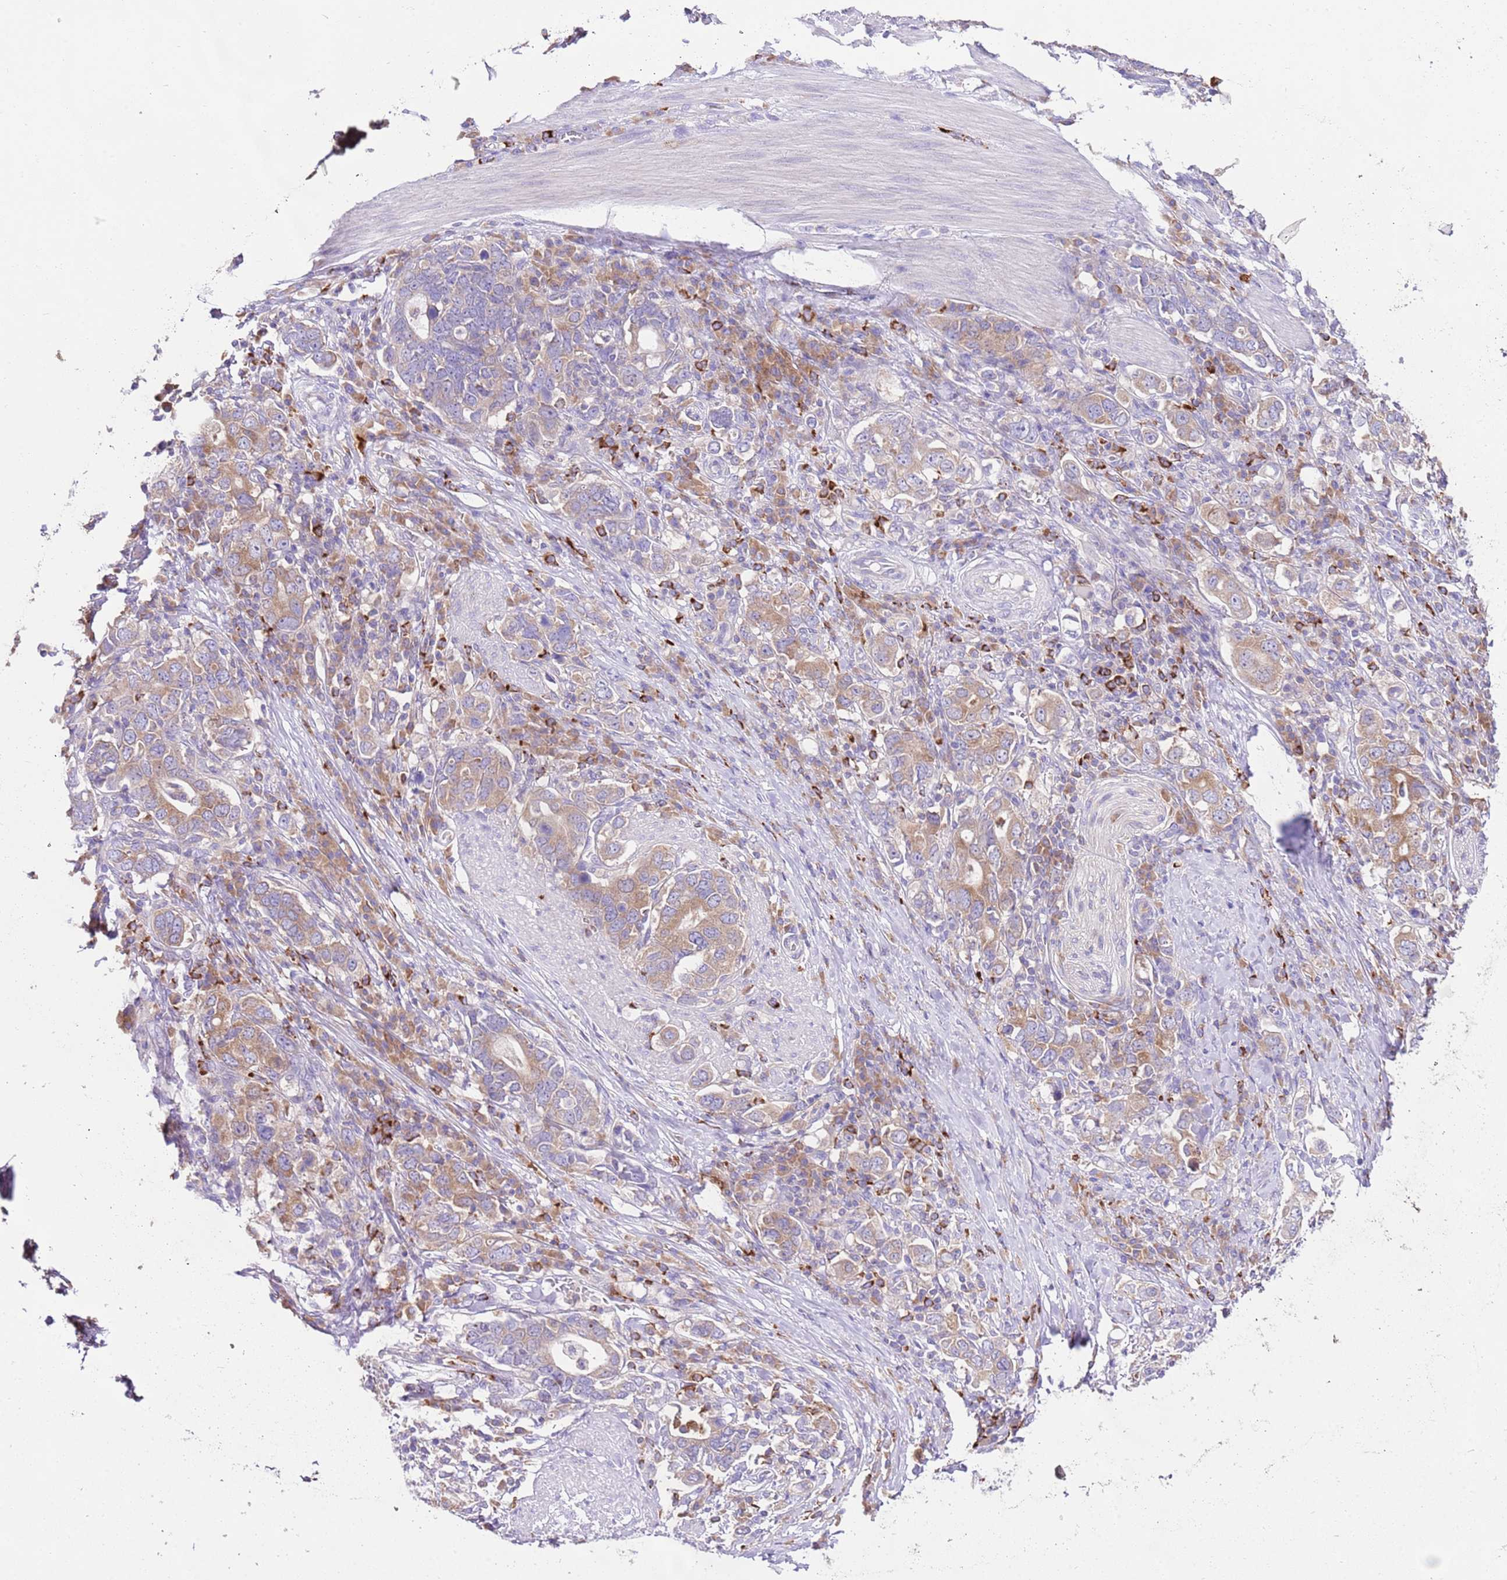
{"staining": {"intensity": "moderate", "quantity": ">75%", "location": "cytoplasmic/membranous"}, "tissue": "stomach cancer", "cell_type": "Tumor cells", "image_type": "cancer", "snomed": [{"axis": "morphology", "description": "Adenocarcinoma, NOS"}, {"axis": "topography", "description": "Stomach, upper"}, {"axis": "topography", "description": "Stomach"}], "caption": "Immunohistochemistry (IHC) of human stomach cancer (adenocarcinoma) demonstrates medium levels of moderate cytoplasmic/membranous positivity in about >75% of tumor cells.", "gene": "RPS10", "patient": {"sex": "male", "age": 62}}